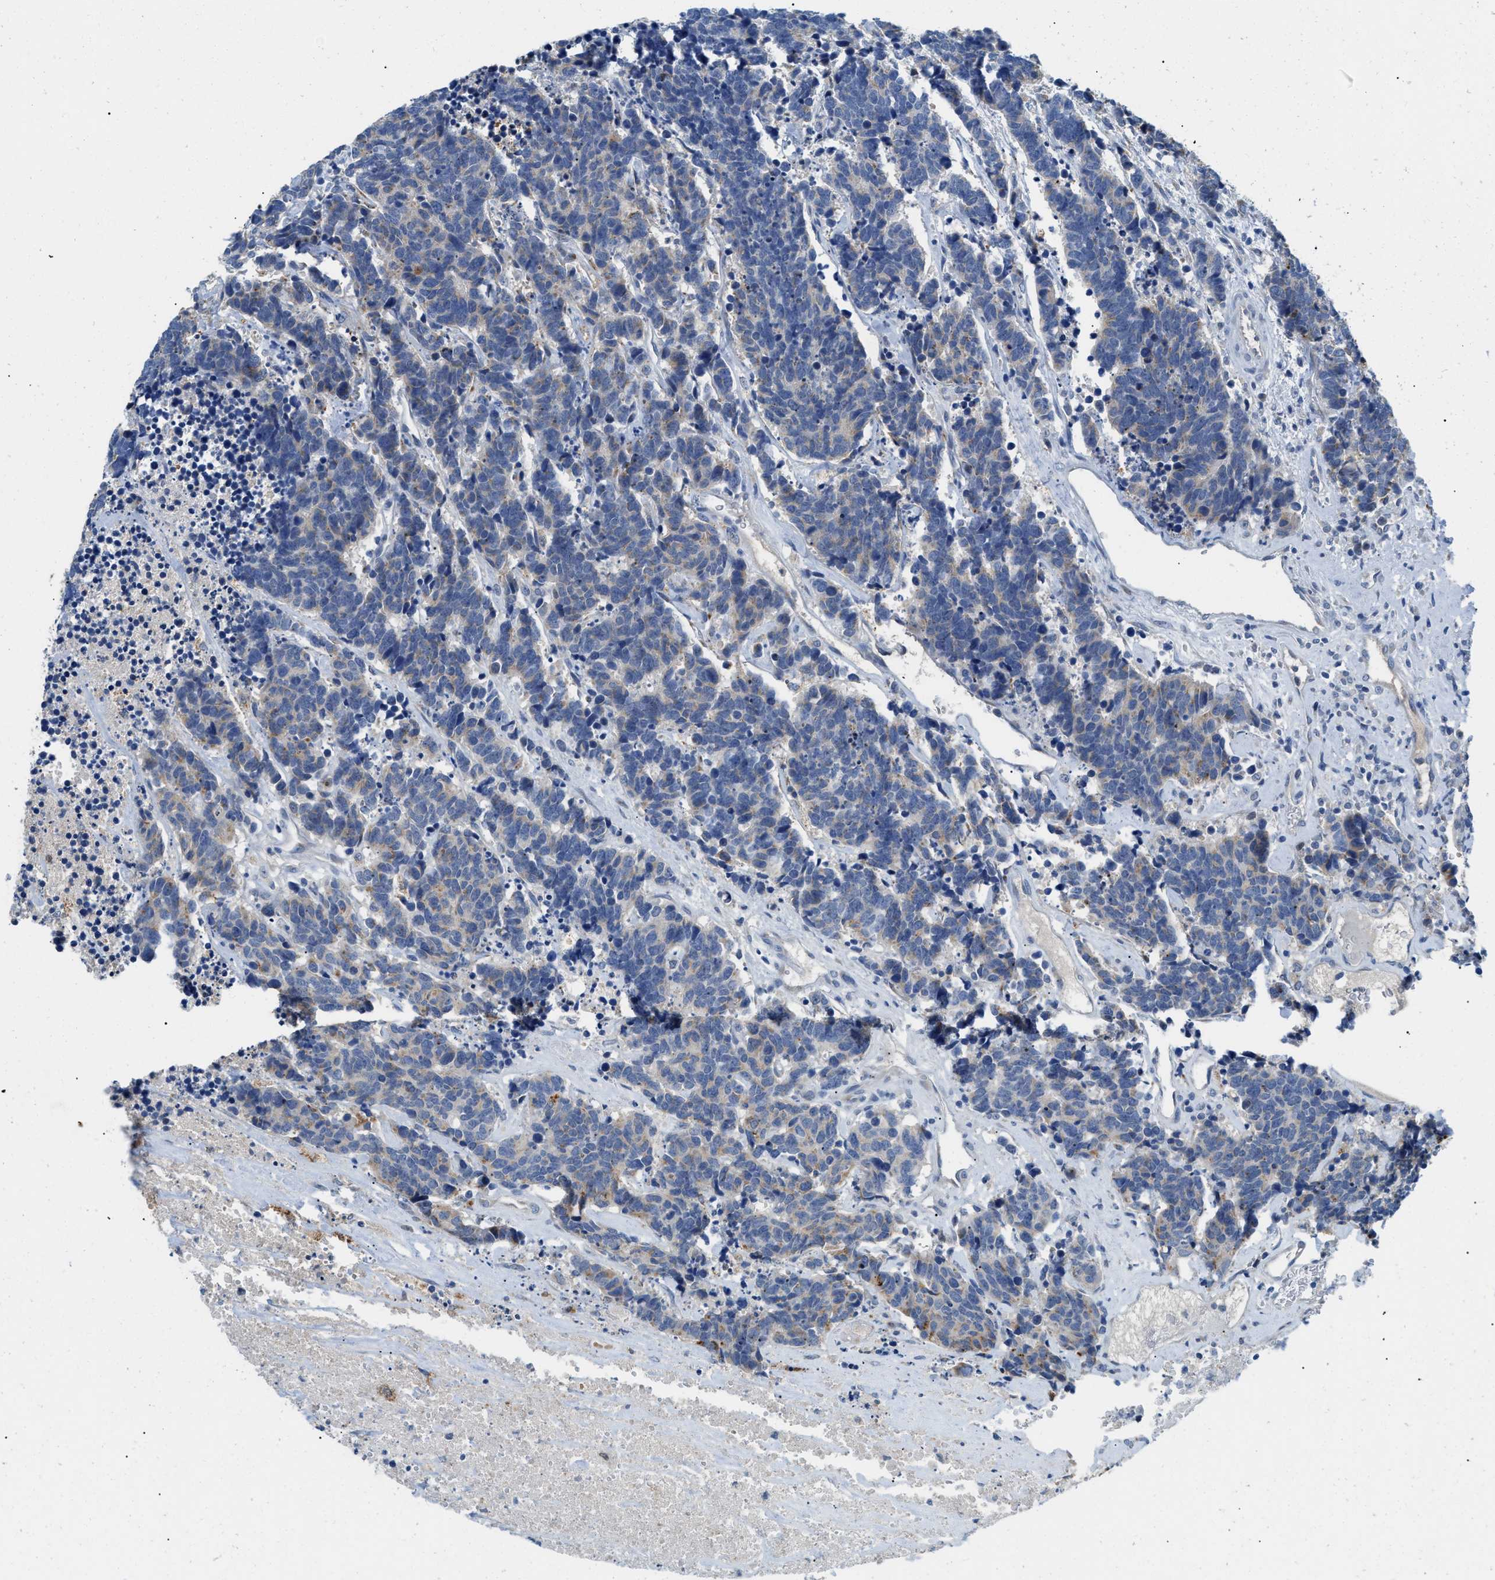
{"staining": {"intensity": "weak", "quantity": "<25%", "location": "cytoplasmic/membranous"}, "tissue": "carcinoid", "cell_type": "Tumor cells", "image_type": "cancer", "snomed": [{"axis": "morphology", "description": "Carcinoma, NOS"}, {"axis": "morphology", "description": "Carcinoid, malignant, NOS"}, {"axis": "topography", "description": "Urinary bladder"}], "caption": "Immunohistochemistry (IHC) photomicrograph of carcinoma stained for a protein (brown), which demonstrates no positivity in tumor cells.", "gene": "TSPAN3", "patient": {"sex": "male", "age": 57}}